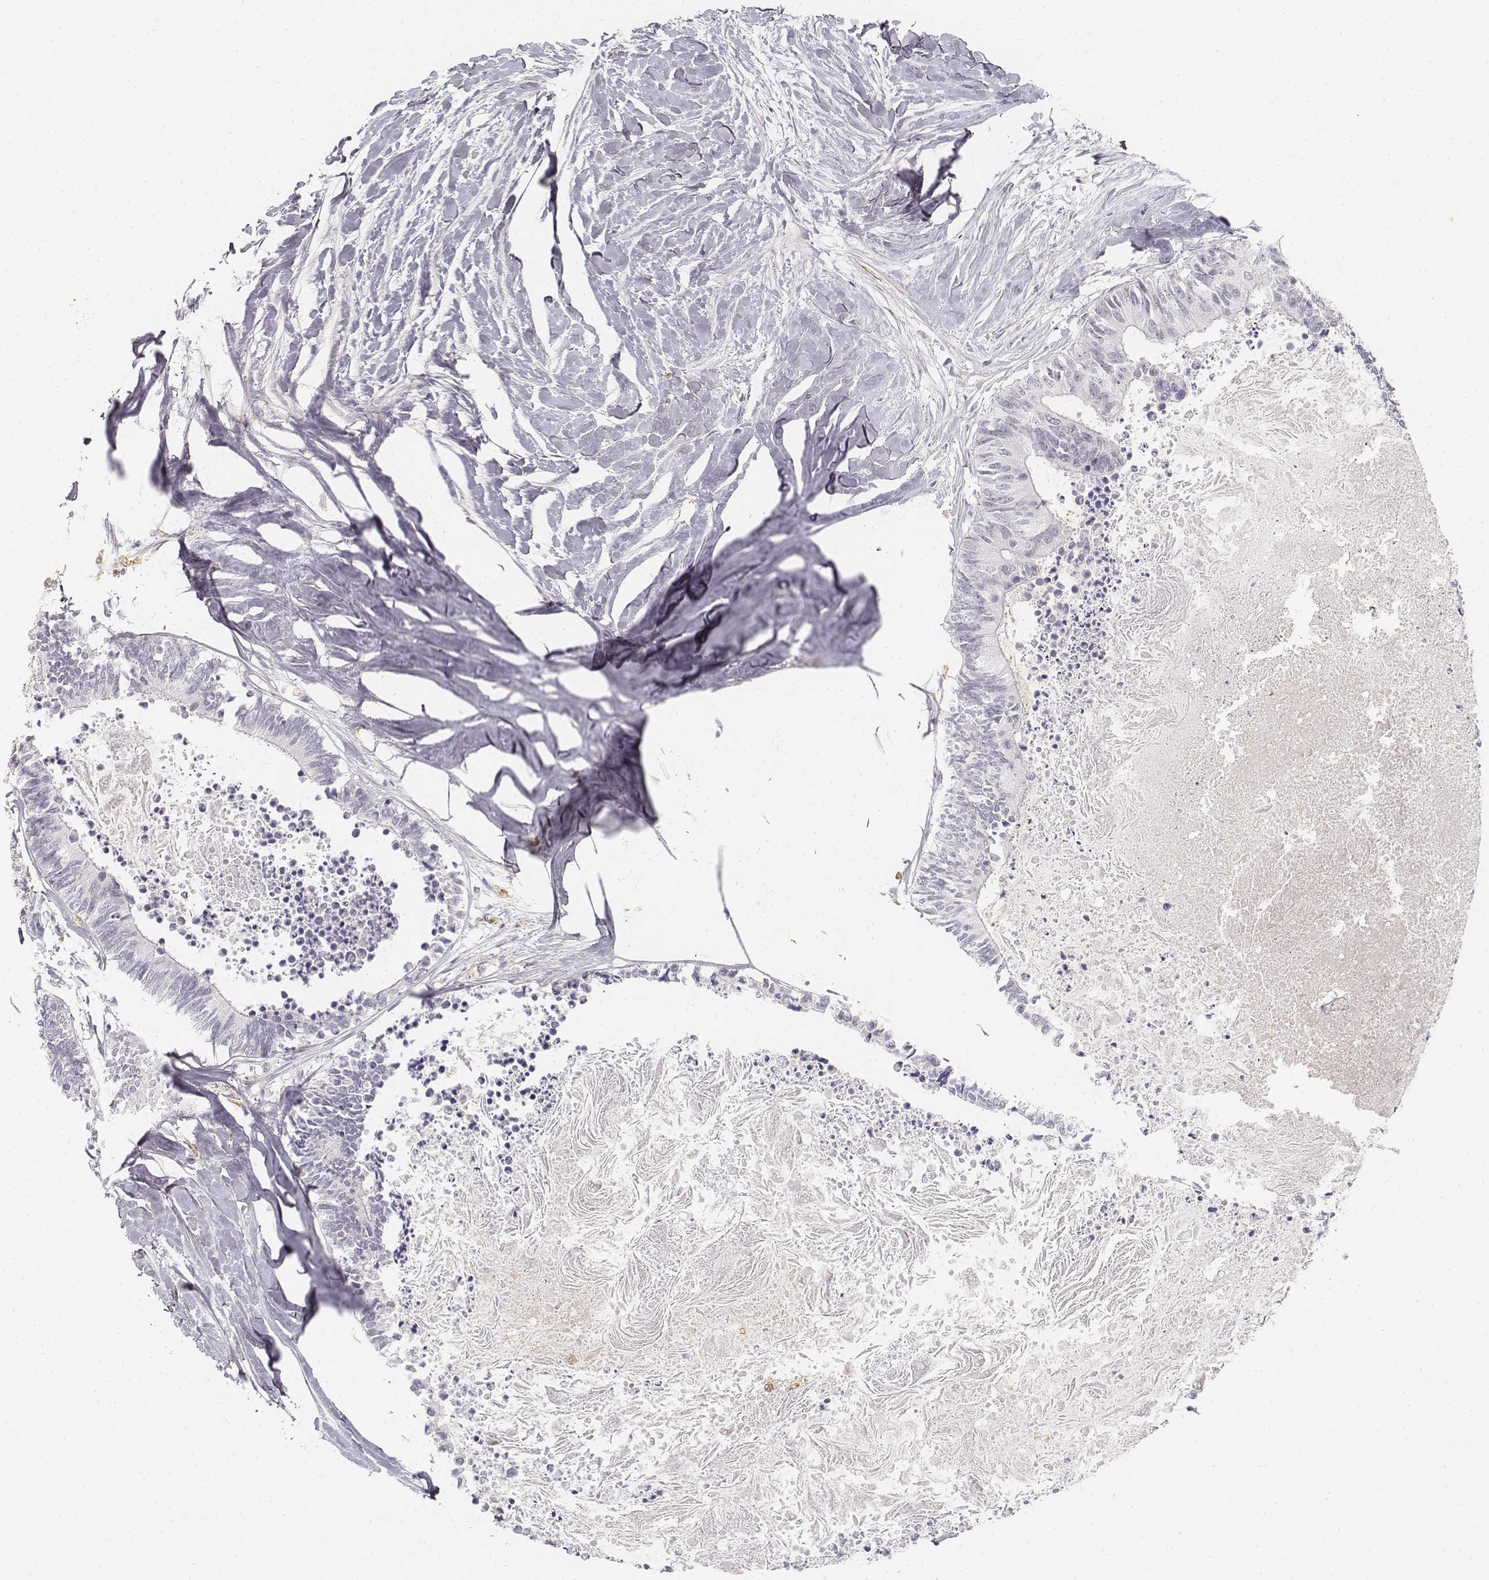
{"staining": {"intensity": "negative", "quantity": "none", "location": "none"}, "tissue": "colorectal cancer", "cell_type": "Tumor cells", "image_type": "cancer", "snomed": [{"axis": "morphology", "description": "Adenocarcinoma, NOS"}, {"axis": "topography", "description": "Colon"}, {"axis": "topography", "description": "Rectum"}], "caption": "A histopathology image of human colorectal cancer (adenocarcinoma) is negative for staining in tumor cells. (Stains: DAB (3,3'-diaminobenzidine) immunohistochemistry with hematoxylin counter stain, Microscopy: brightfield microscopy at high magnification).", "gene": "KRT84", "patient": {"sex": "male", "age": 57}}